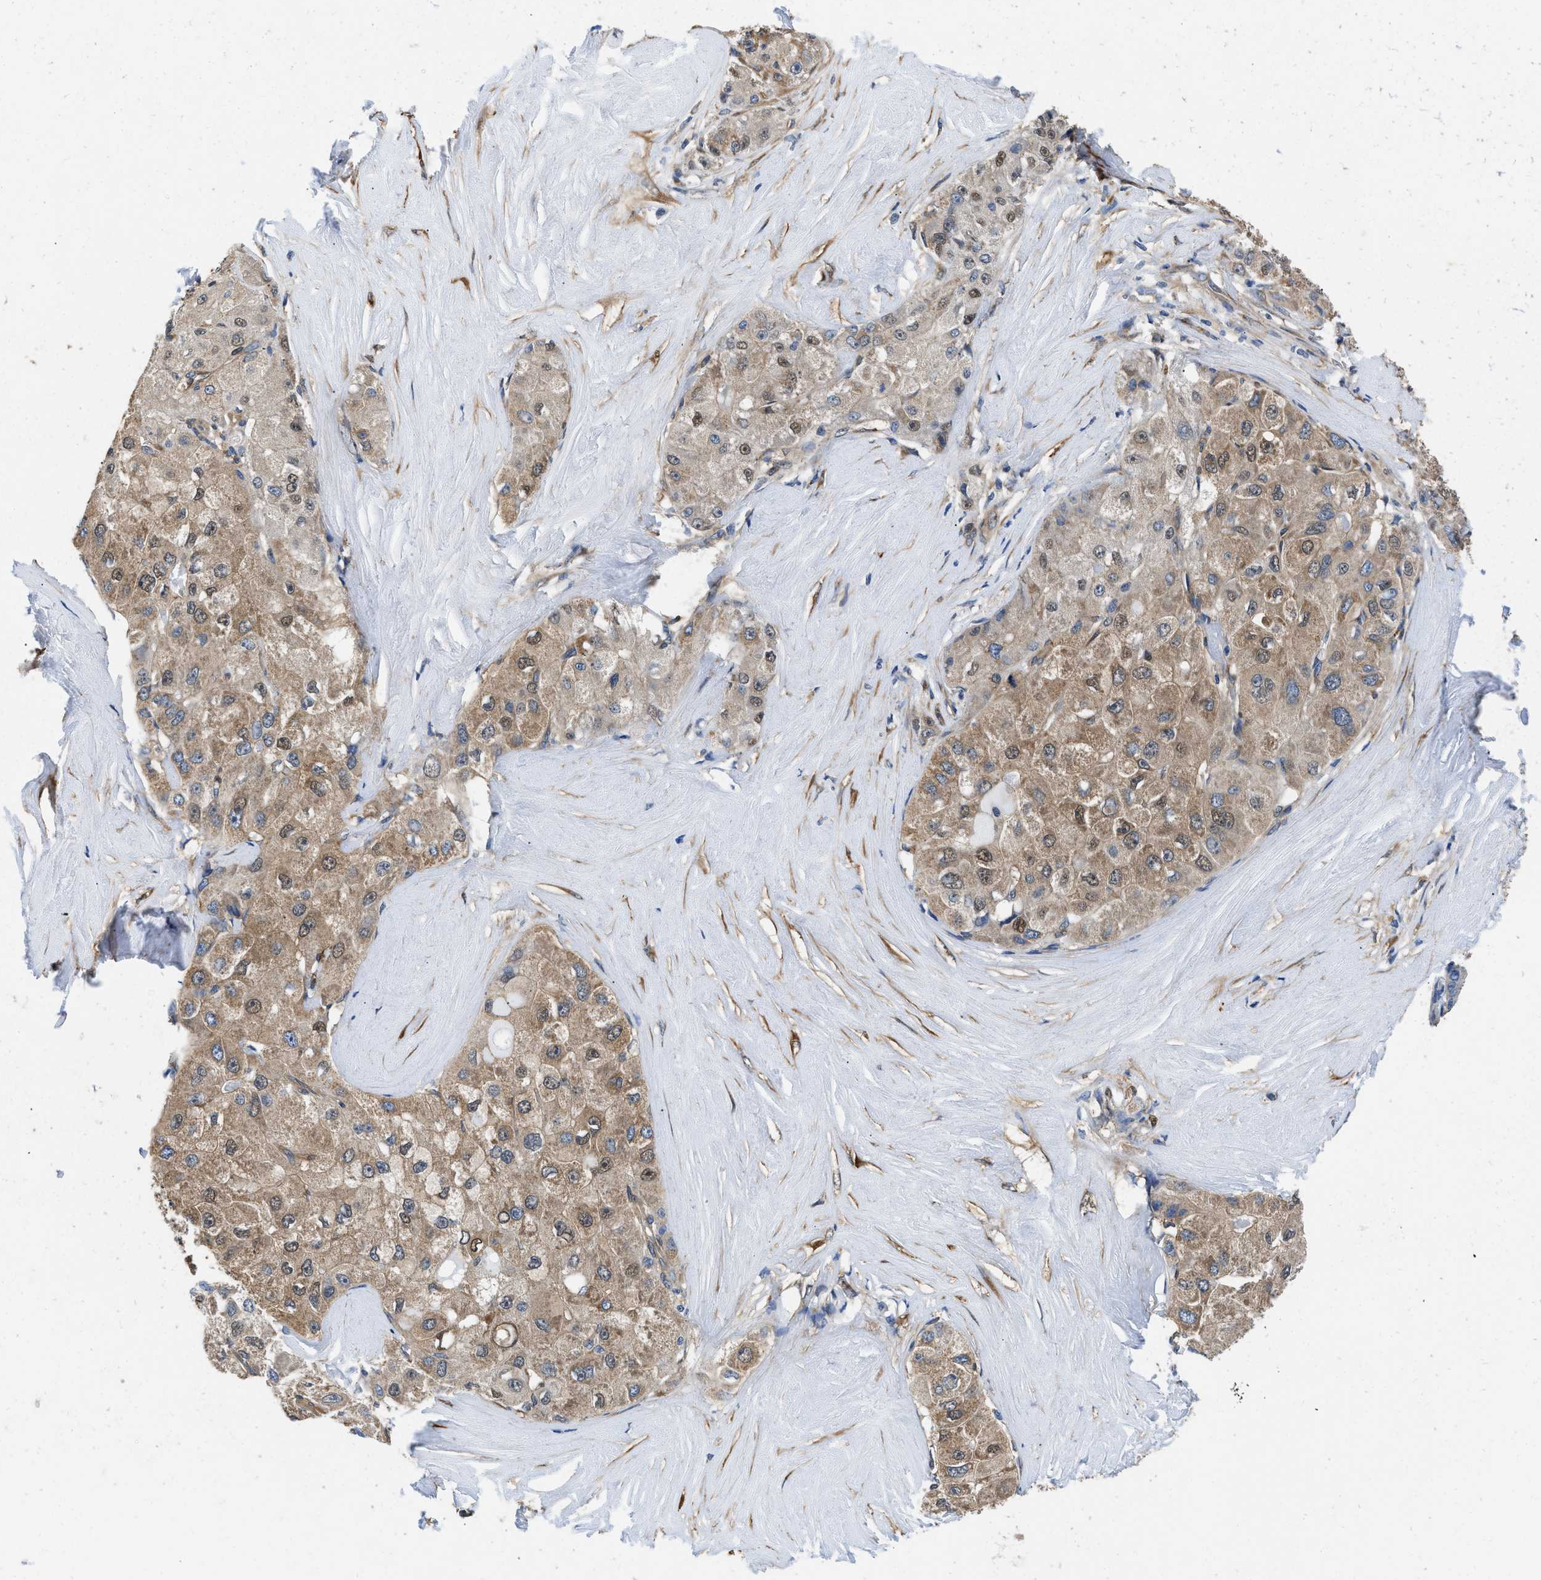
{"staining": {"intensity": "moderate", "quantity": ">75%", "location": "cytoplasmic/membranous"}, "tissue": "liver cancer", "cell_type": "Tumor cells", "image_type": "cancer", "snomed": [{"axis": "morphology", "description": "Carcinoma, Hepatocellular, NOS"}, {"axis": "topography", "description": "Liver"}], "caption": "Liver hepatocellular carcinoma stained for a protein reveals moderate cytoplasmic/membranous positivity in tumor cells.", "gene": "RAPH1", "patient": {"sex": "male", "age": 80}}